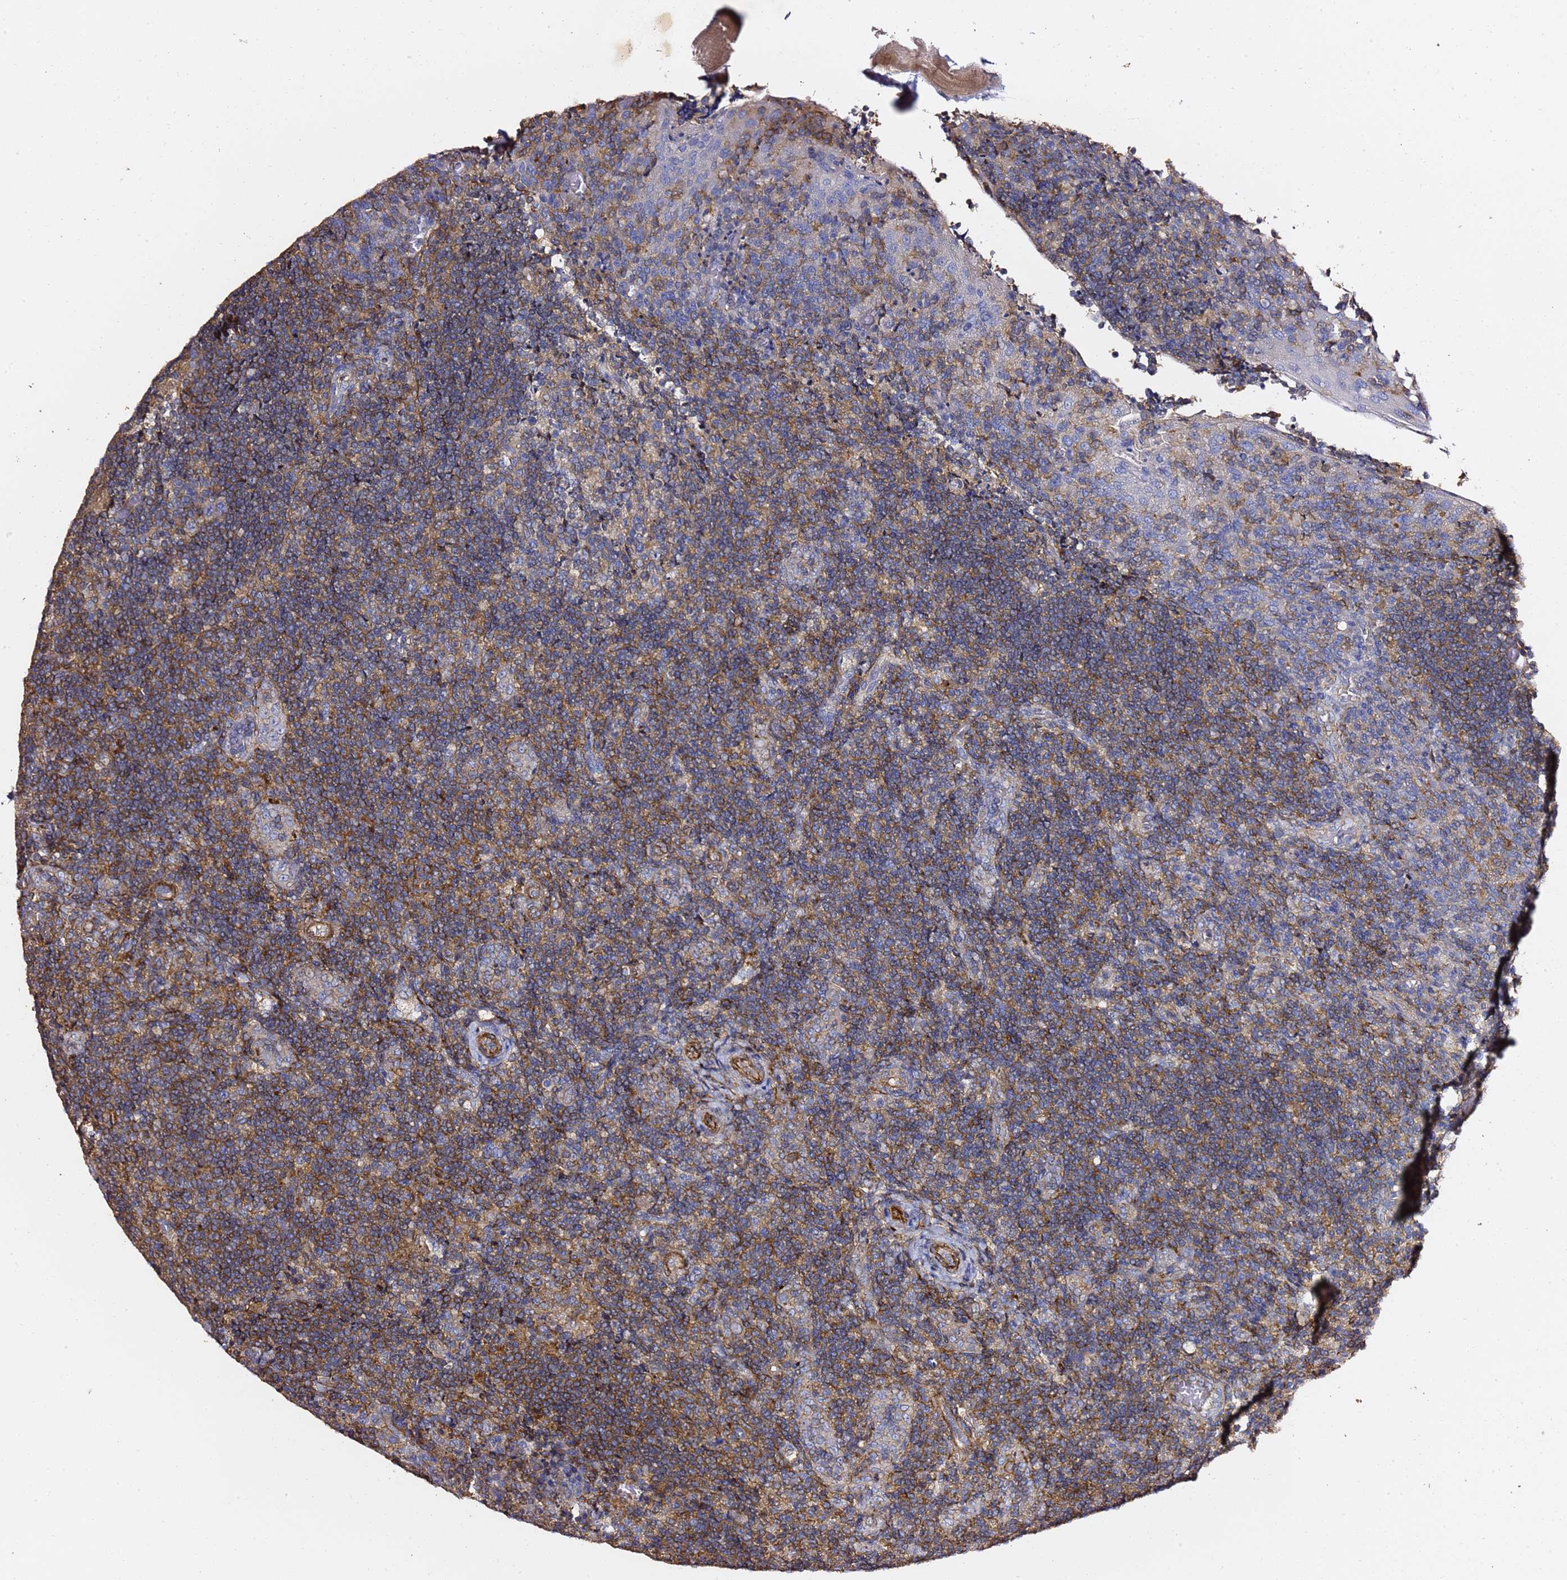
{"staining": {"intensity": "moderate", "quantity": "25%-75%", "location": "cytoplasmic/membranous"}, "tissue": "tonsil", "cell_type": "Germinal center cells", "image_type": "normal", "snomed": [{"axis": "morphology", "description": "Normal tissue, NOS"}, {"axis": "topography", "description": "Tonsil"}], "caption": "Moderate cytoplasmic/membranous expression is present in about 25%-75% of germinal center cells in normal tonsil.", "gene": "ZFP36L2", "patient": {"sex": "male", "age": 17}}